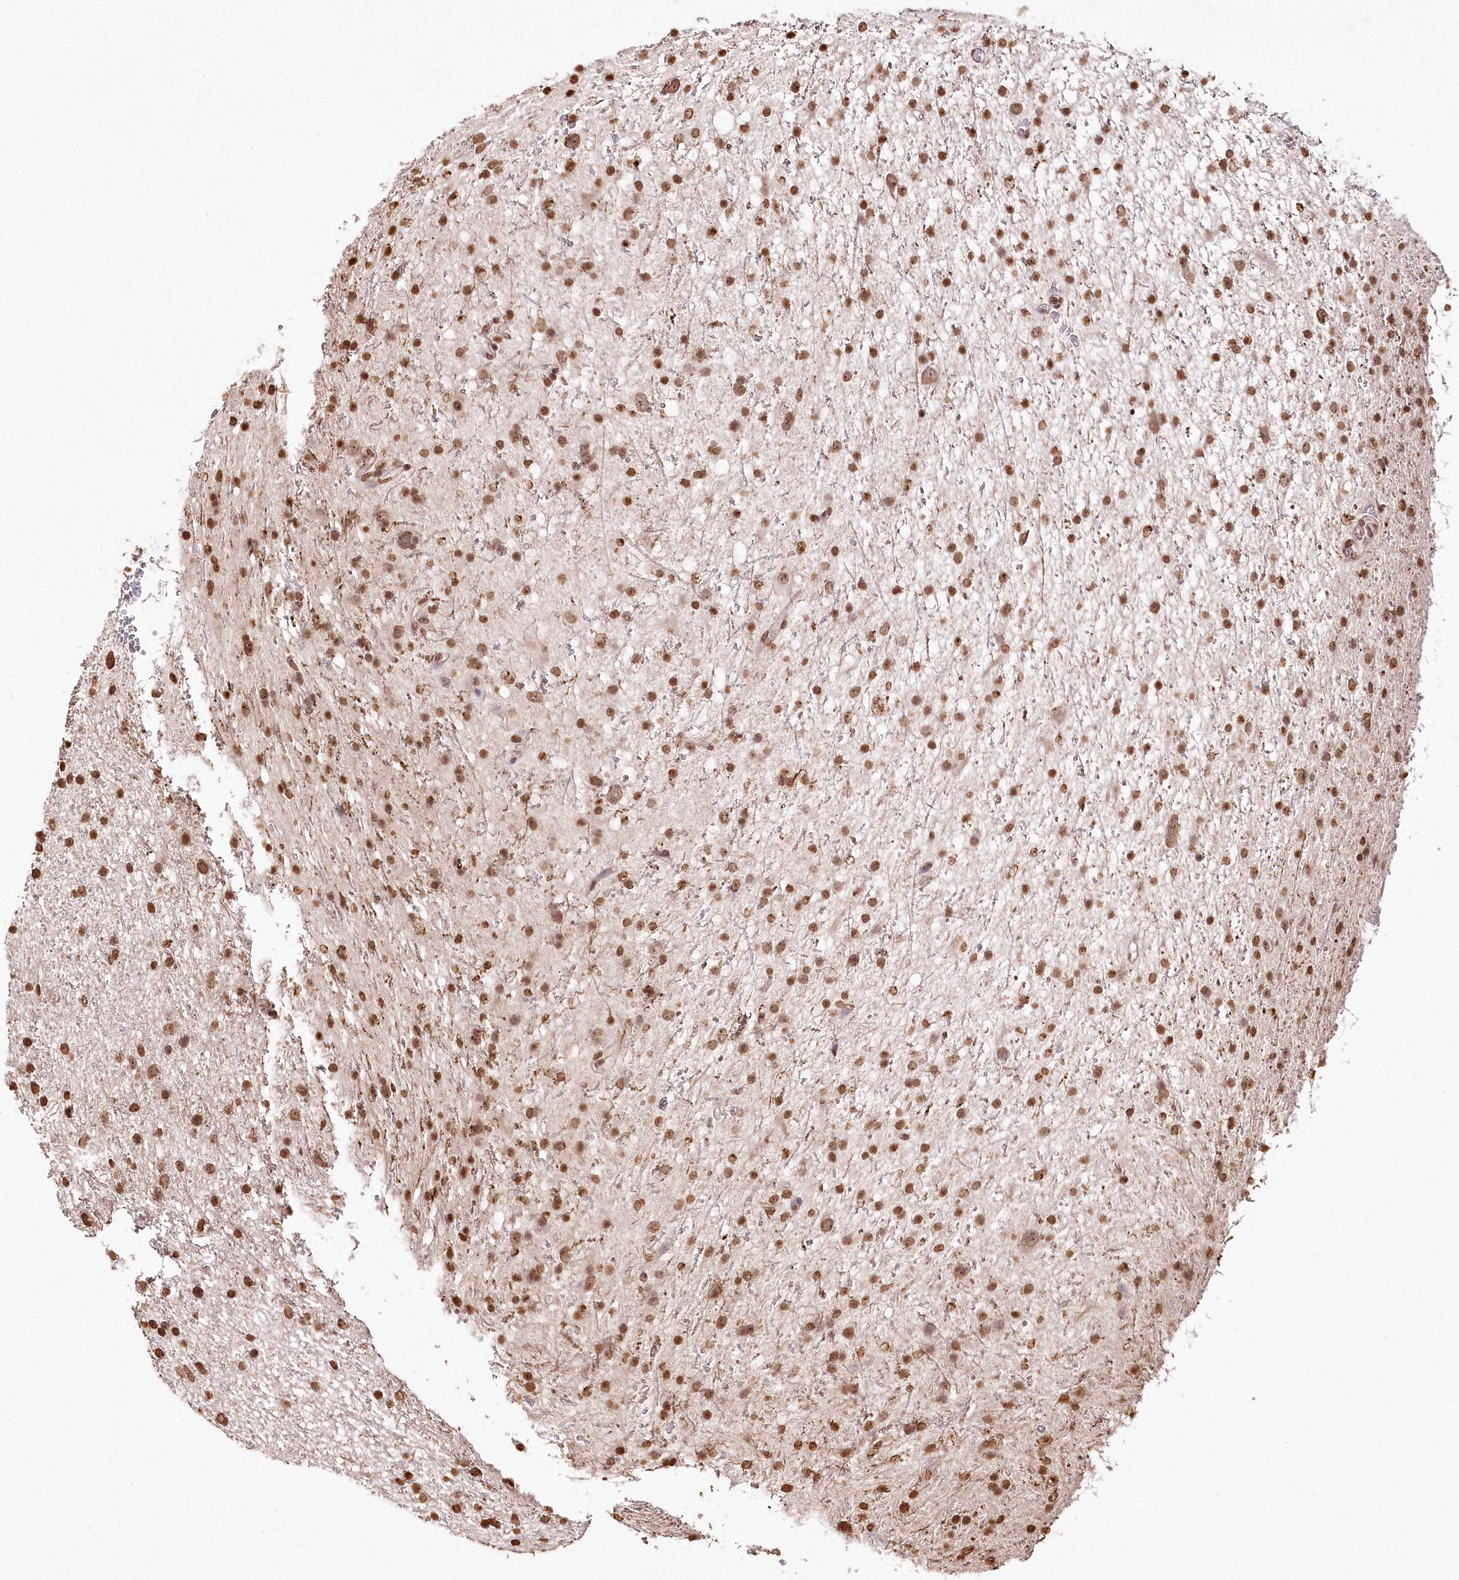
{"staining": {"intensity": "moderate", "quantity": ">75%", "location": "nuclear"}, "tissue": "glioma", "cell_type": "Tumor cells", "image_type": "cancer", "snomed": [{"axis": "morphology", "description": "Glioma, malignant, Low grade"}, {"axis": "topography", "description": "Cerebral cortex"}], "caption": "High-magnification brightfield microscopy of glioma stained with DAB (brown) and counterstained with hematoxylin (blue). tumor cells exhibit moderate nuclear expression is appreciated in approximately>75% of cells.", "gene": "DMXL1", "patient": {"sex": "female", "age": 39}}